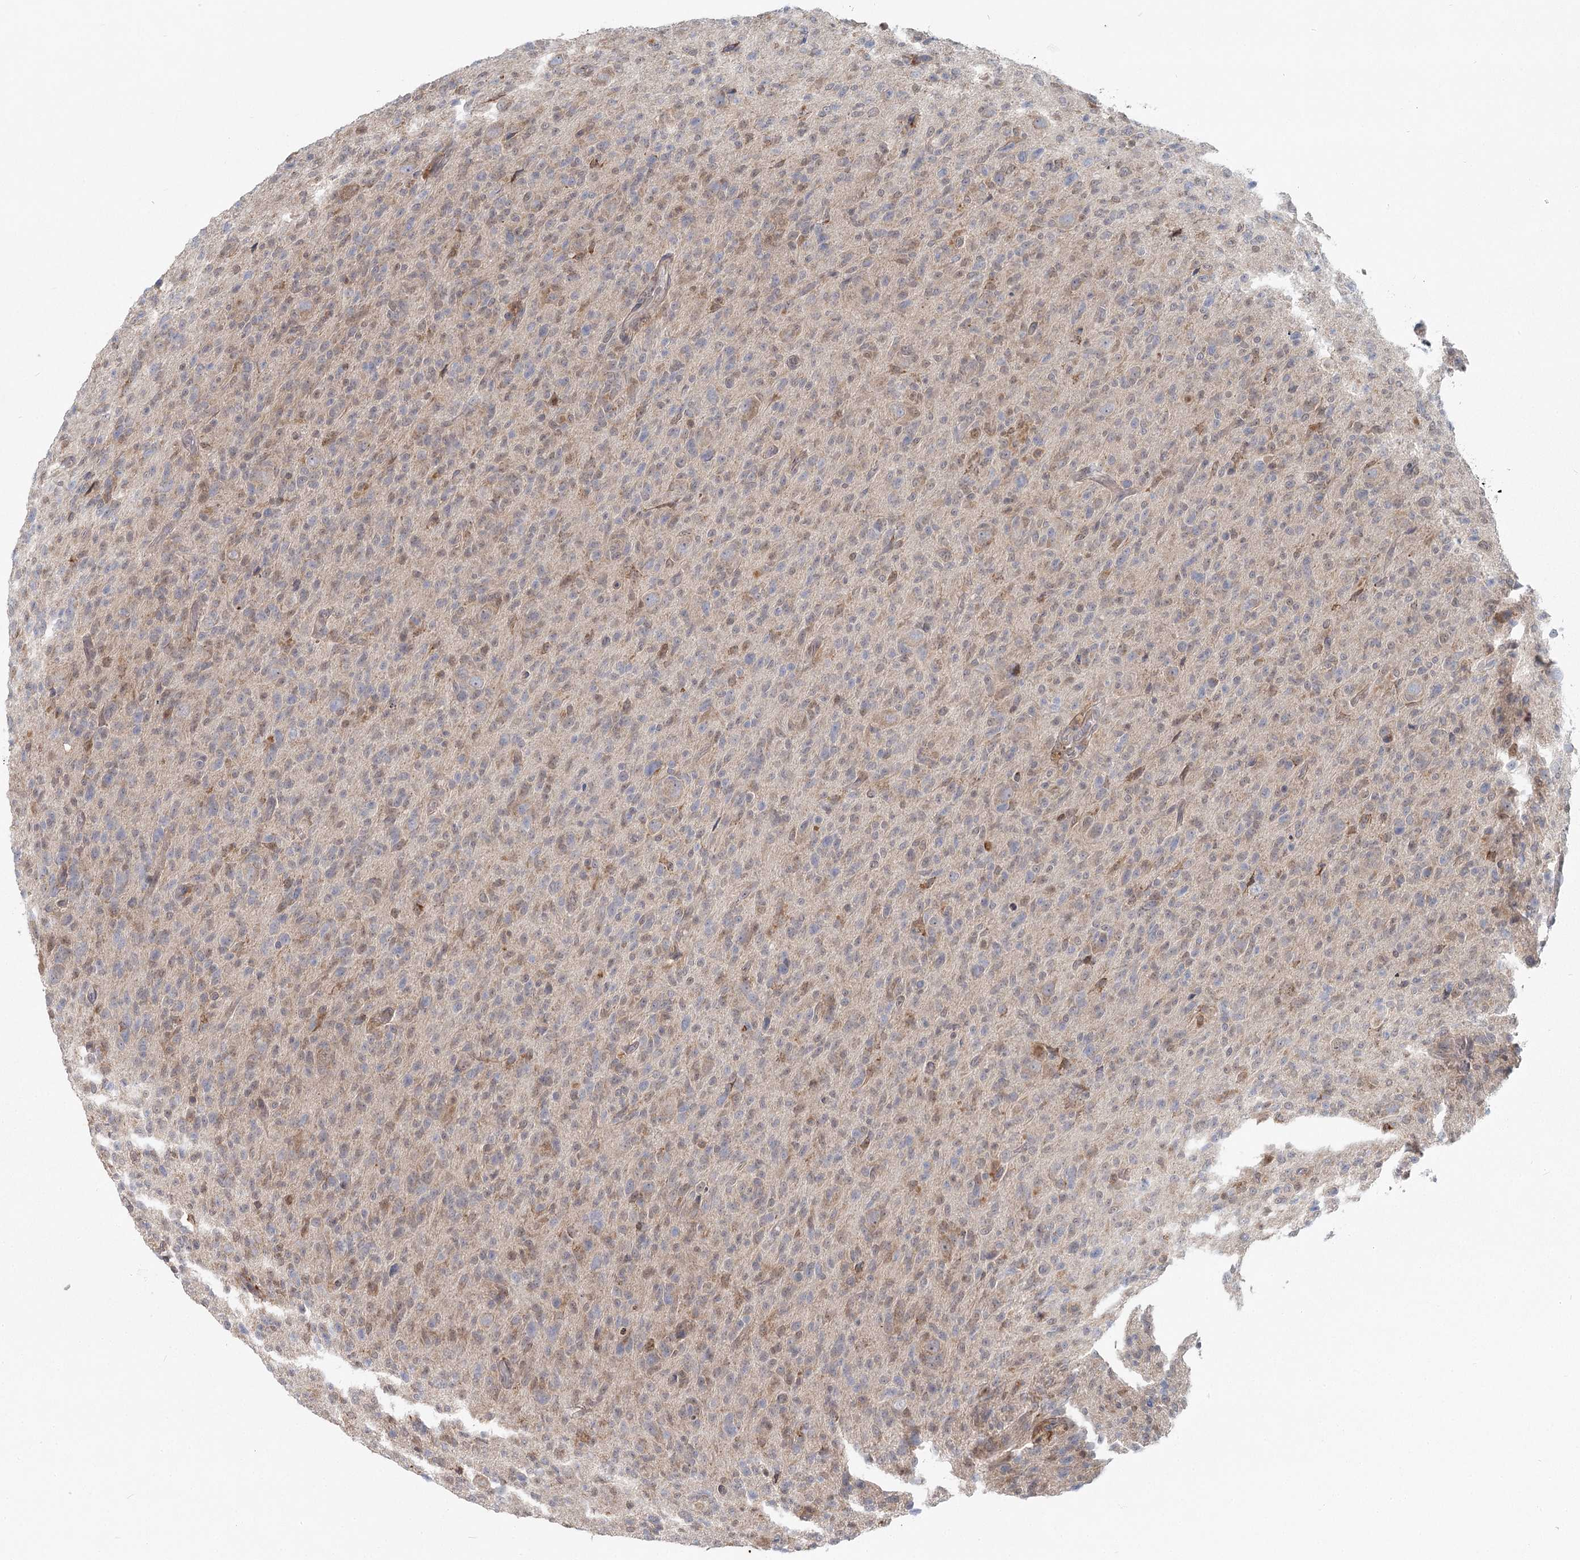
{"staining": {"intensity": "weak", "quantity": "<25%", "location": "nuclear"}, "tissue": "glioma", "cell_type": "Tumor cells", "image_type": "cancer", "snomed": [{"axis": "morphology", "description": "Glioma, malignant, High grade"}, {"axis": "topography", "description": "Brain"}], "caption": "Glioma stained for a protein using immunohistochemistry exhibits no positivity tumor cells.", "gene": "THNSL1", "patient": {"sex": "female", "age": 57}}